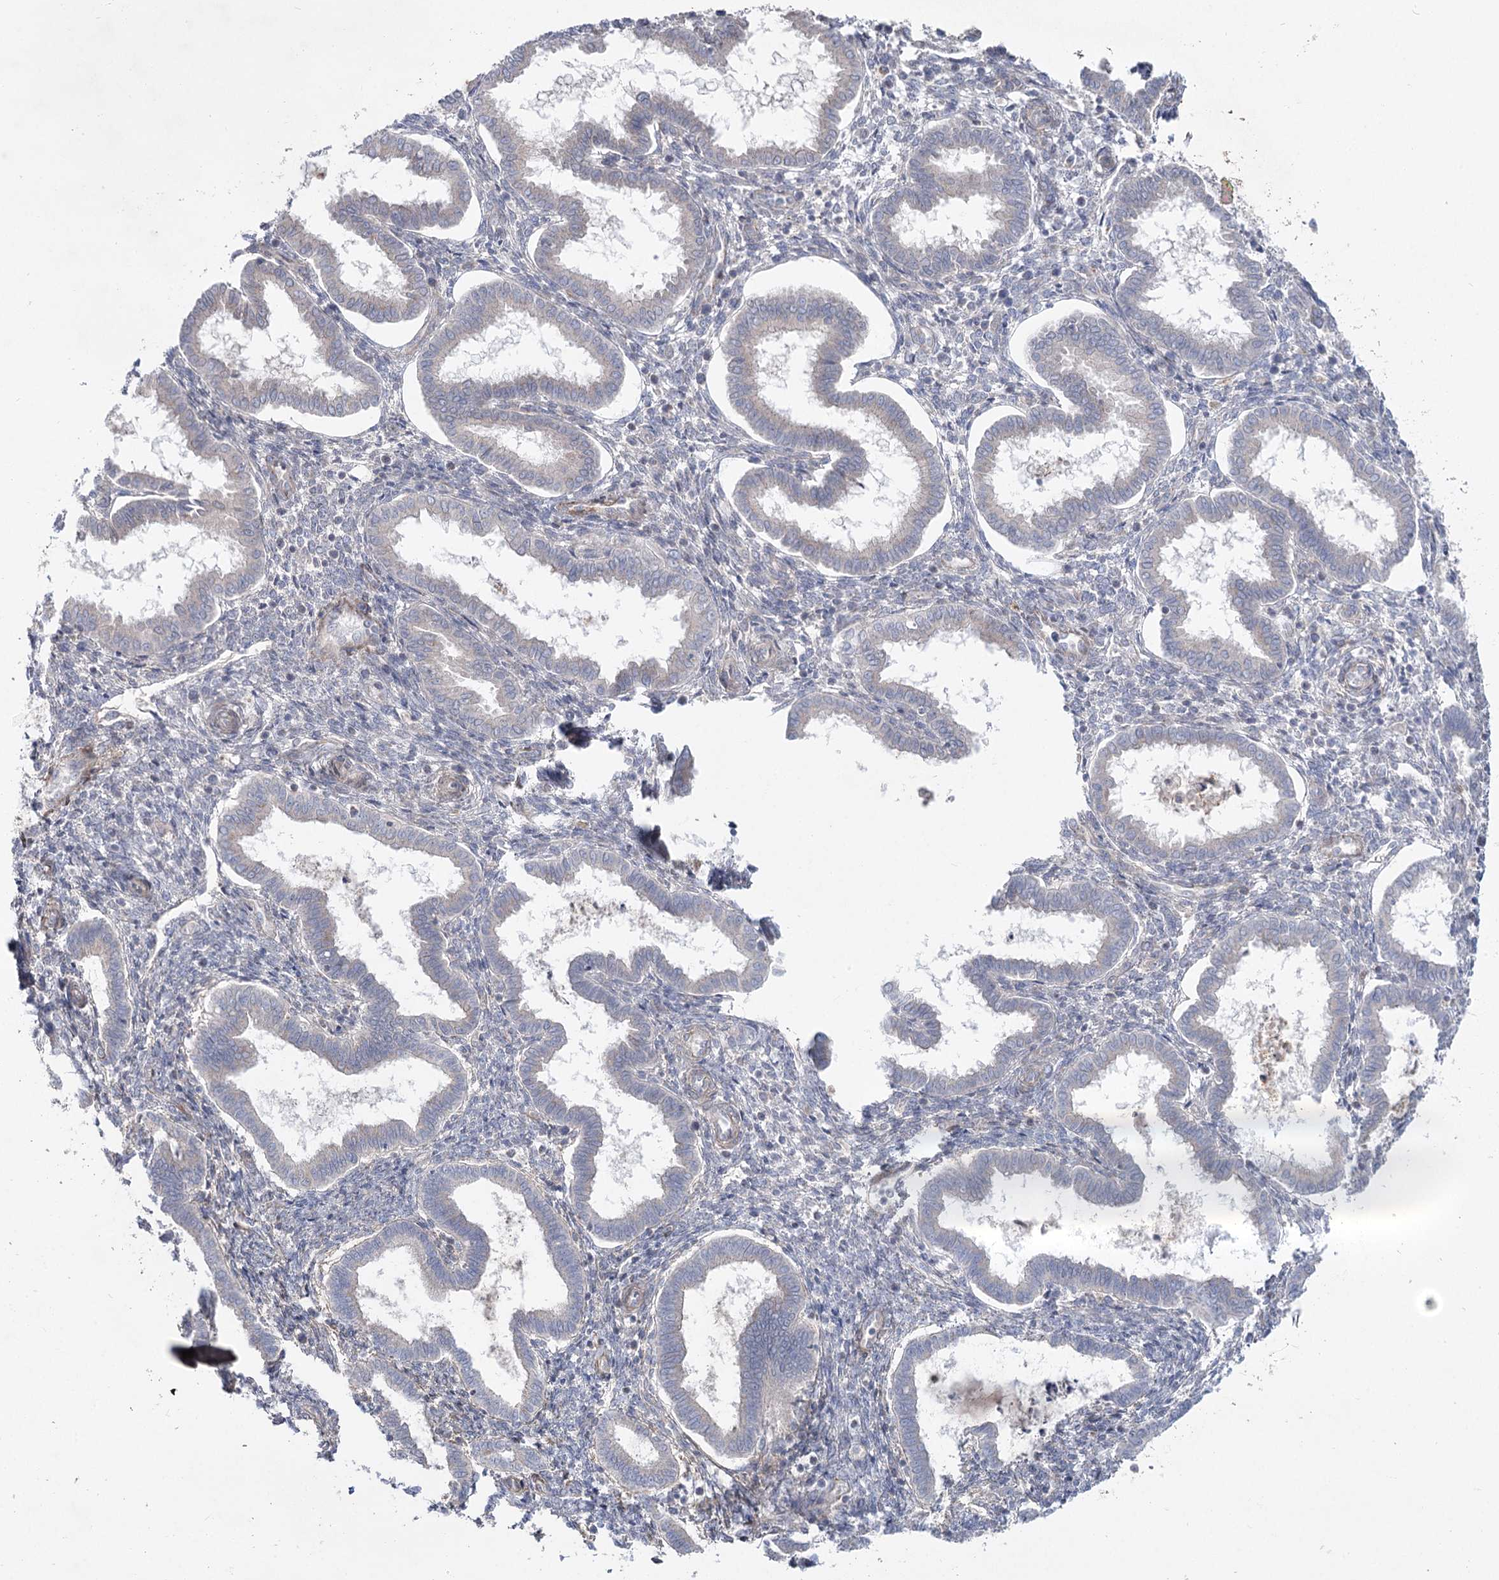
{"staining": {"intensity": "negative", "quantity": "none", "location": "none"}, "tissue": "endometrium", "cell_type": "Cells in endometrial stroma", "image_type": "normal", "snomed": [{"axis": "morphology", "description": "Normal tissue, NOS"}, {"axis": "topography", "description": "Endometrium"}], "caption": "This is a image of immunohistochemistry (IHC) staining of unremarkable endometrium, which shows no expression in cells in endometrial stroma.", "gene": "SH3BP5L", "patient": {"sex": "female", "age": 24}}